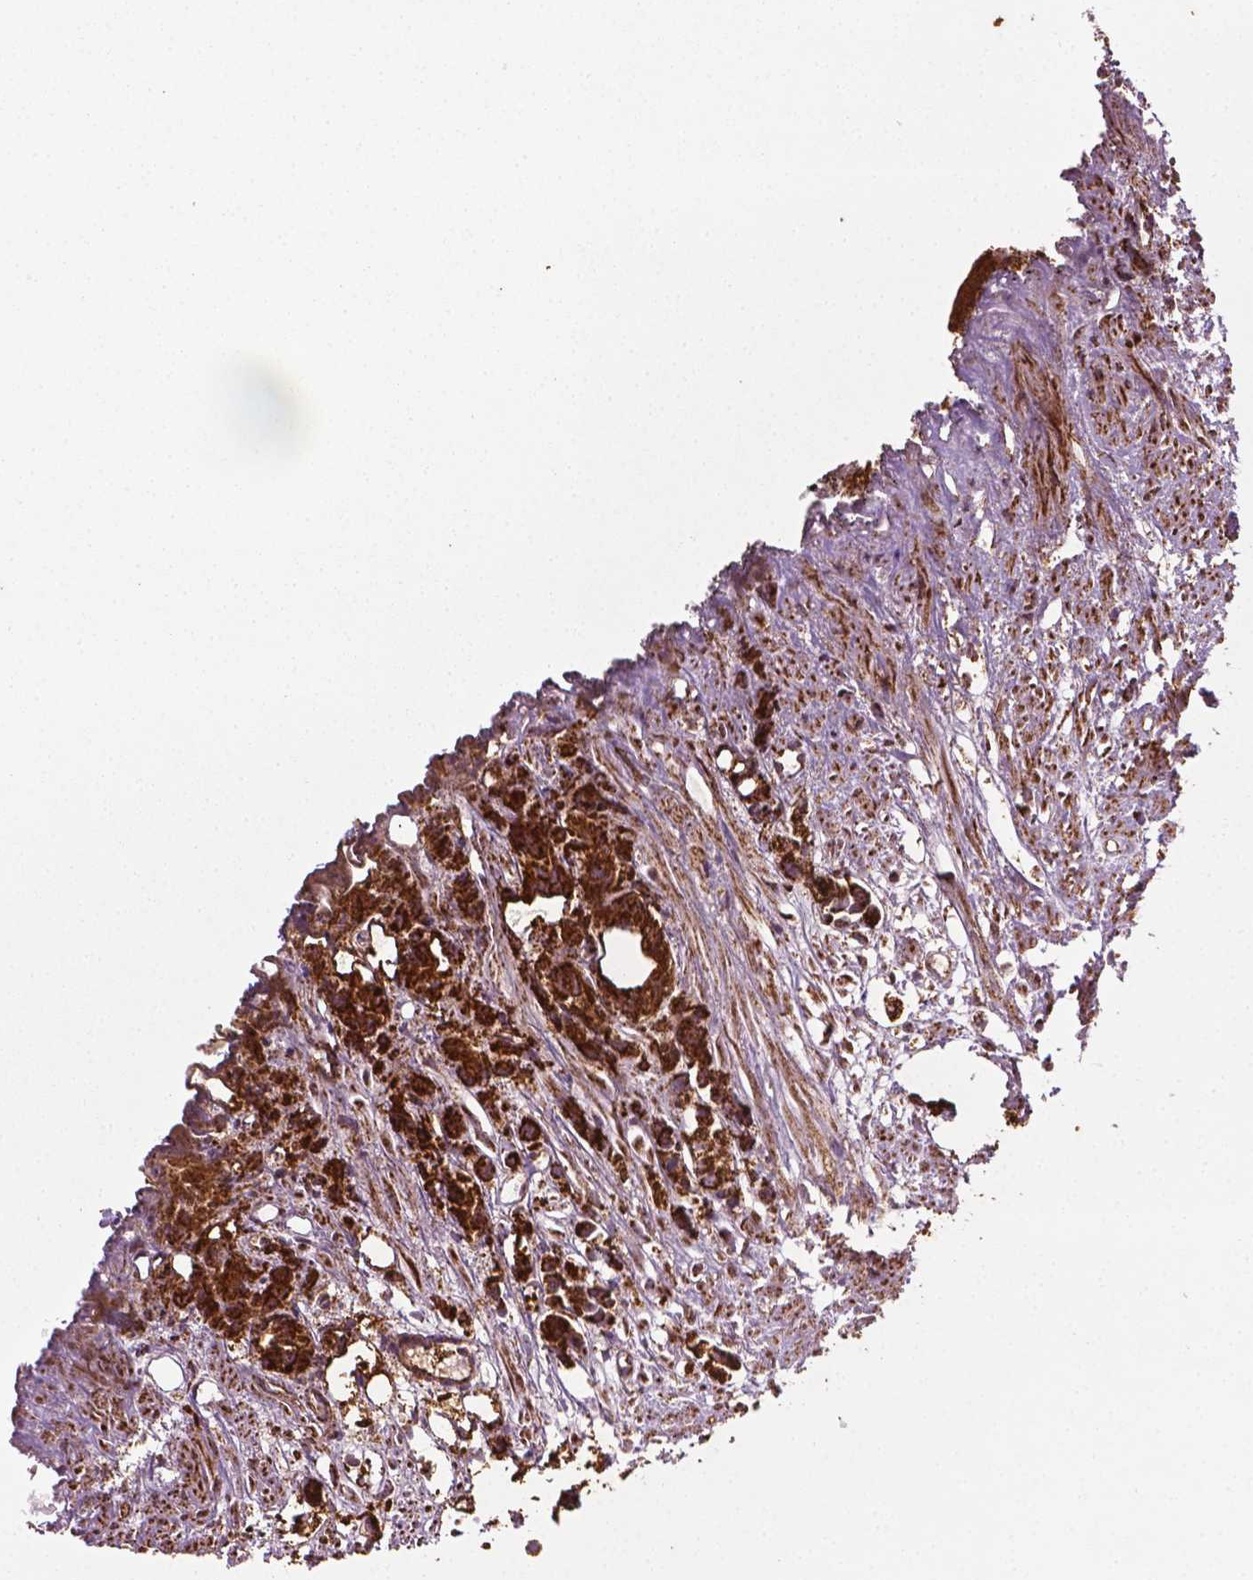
{"staining": {"intensity": "strong", "quantity": ">75%", "location": "cytoplasmic/membranous"}, "tissue": "prostate cancer", "cell_type": "Tumor cells", "image_type": "cancer", "snomed": [{"axis": "morphology", "description": "Adenocarcinoma, High grade"}, {"axis": "topography", "description": "Prostate"}], "caption": "Prostate cancer tissue shows strong cytoplasmic/membranous staining in about >75% of tumor cells, visualized by immunohistochemistry. (DAB IHC, brown staining for protein, blue staining for nuclei).", "gene": "HS3ST3A1", "patient": {"sex": "male", "age": 68}}